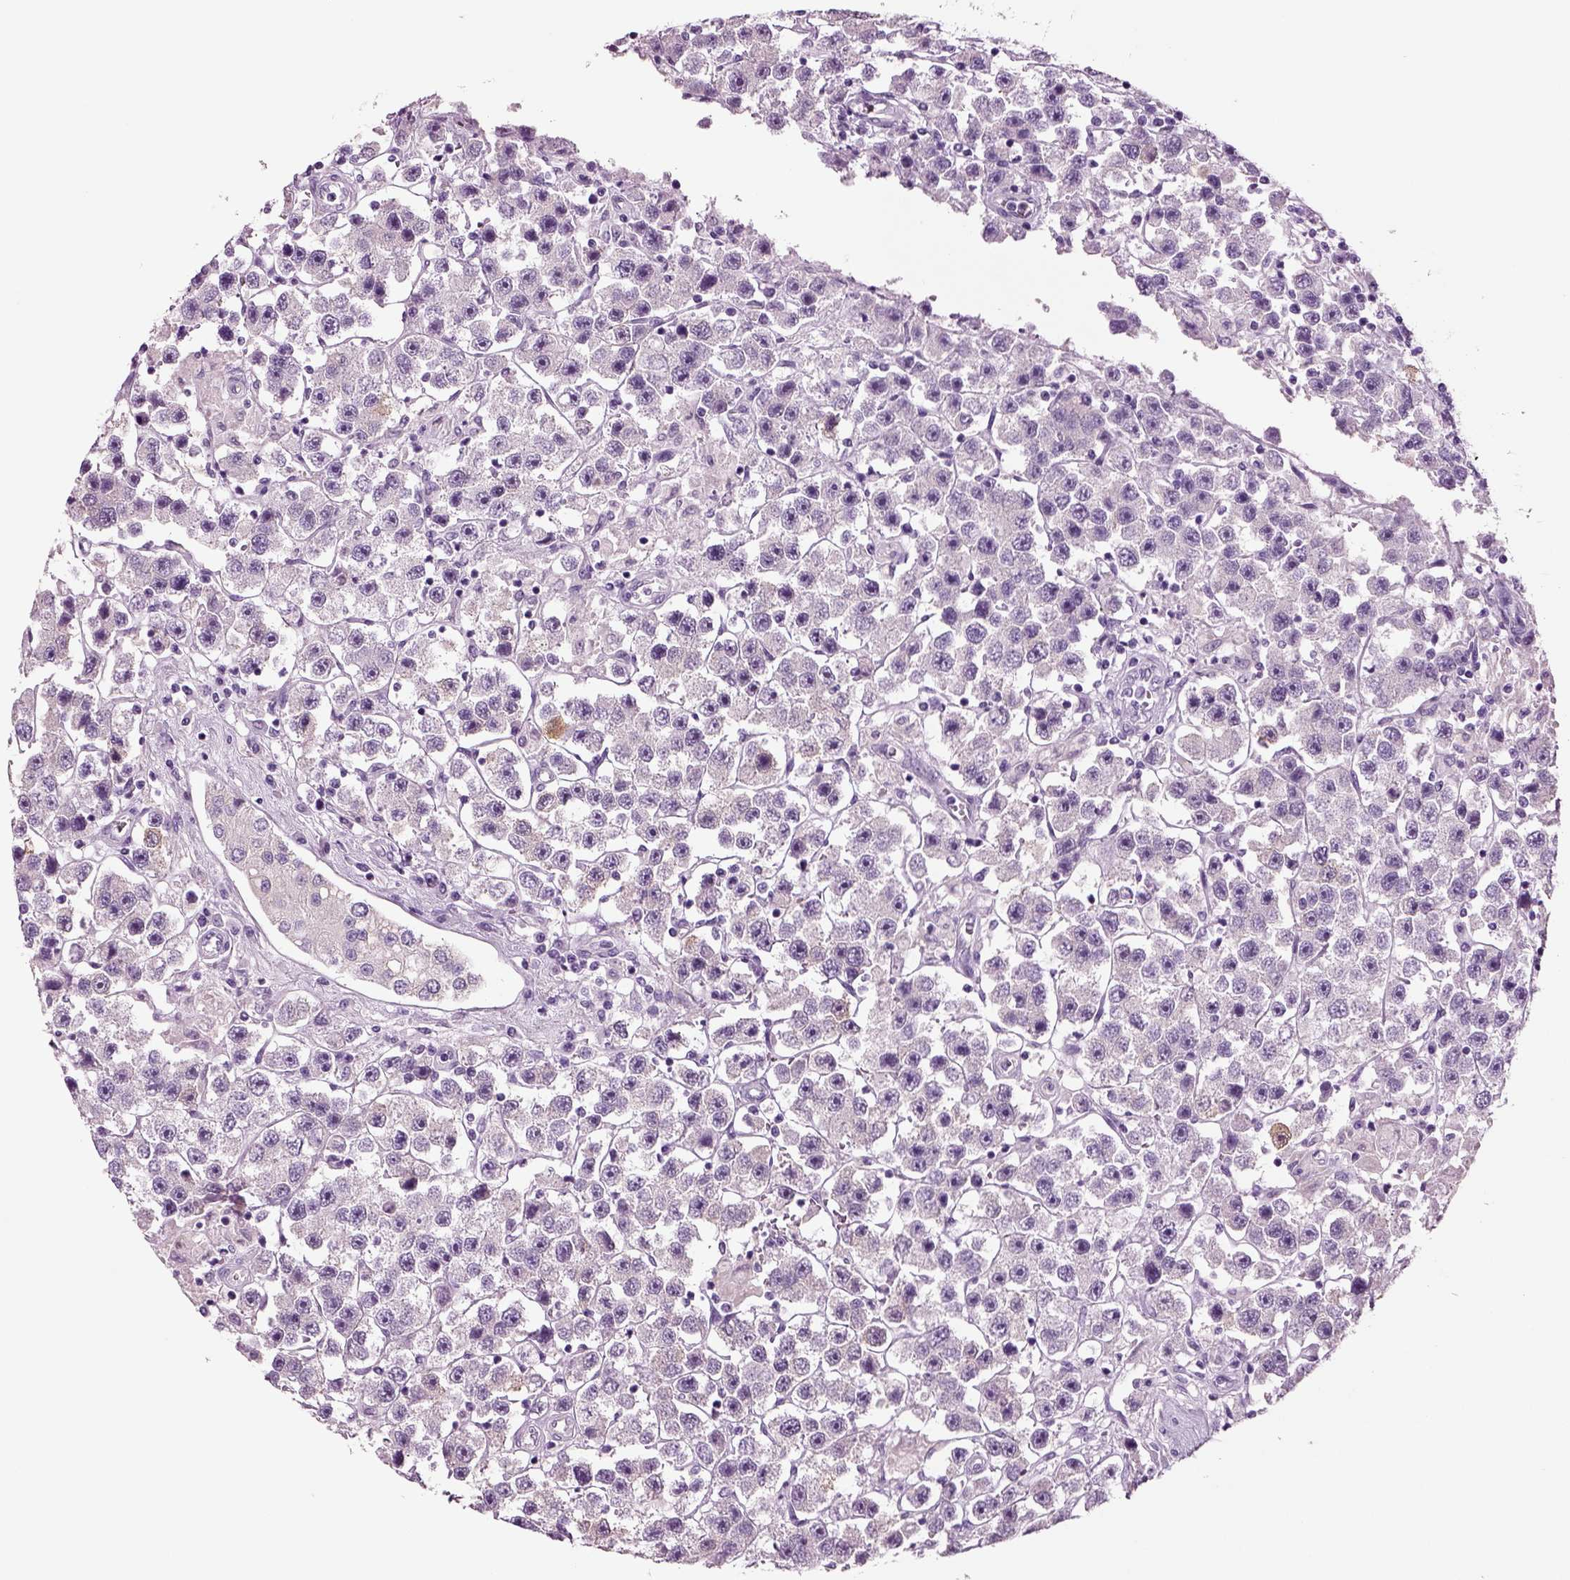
{"staining": {"intensity": "negative", "quantity": "none", "location": "none"}, "tissue": "testis cancer", "cell_type": "Tumor cells", "image_type": "cancer", "snomed": [{"axis": "morphology", "description": "Seminoma, NOS"}, {"axis": "topography", "description": "Testis"}], "caption": "Tumor cells are negative for brown protein staining in testis cancer.", "gene": "CRABP1", "patient": {"sex": "male", "age": 45}}